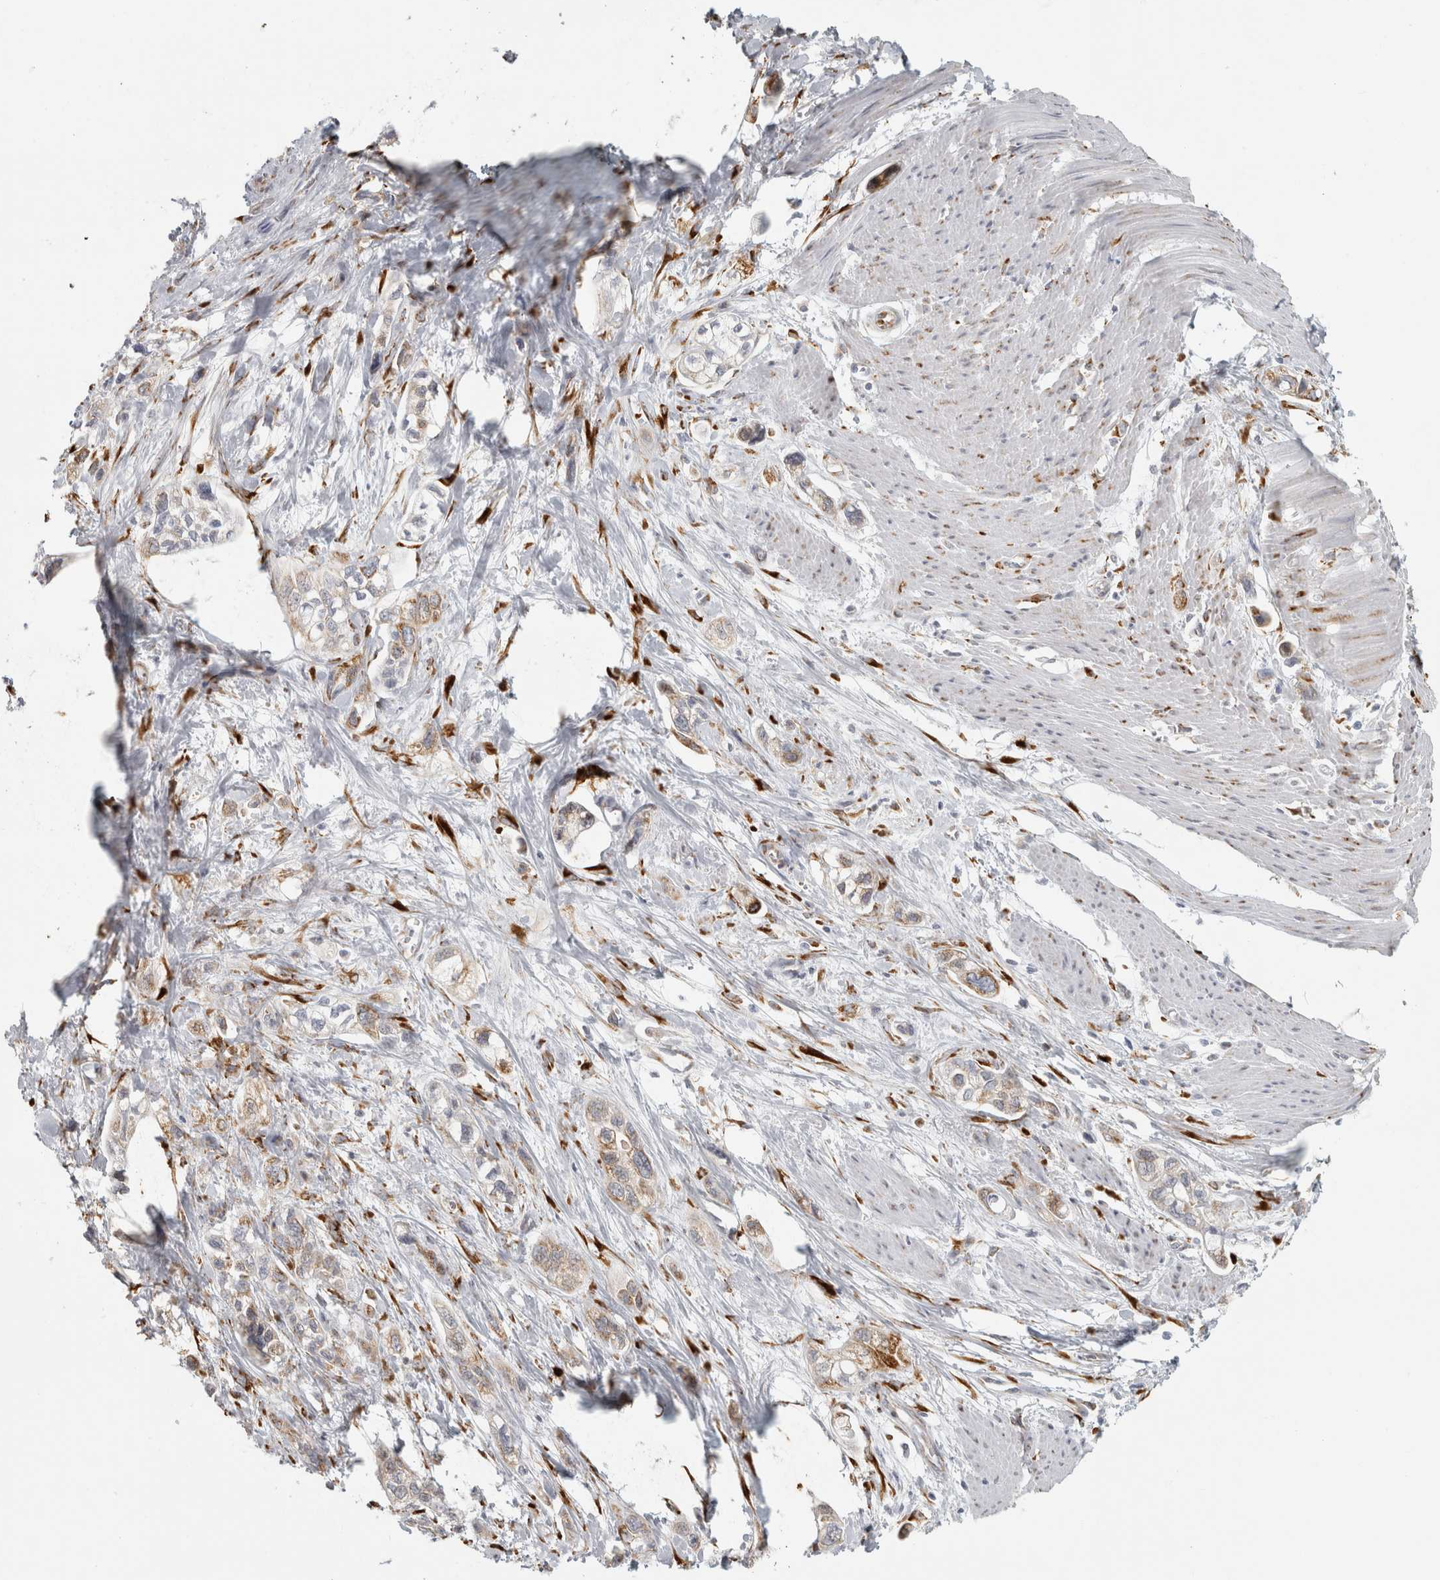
{"staining": {"intensity": "weak", "quantity": ">75%", "location": "cytoplasmic/membranous"}, "tissue": "pancreatic cancer", "cell_type": "Tumor cells", "image_type": "cancer", "snomed": [{"axis": "morphology", "description": "Adenocarcinoma, NOS"}, {"axis": "topography", "description": "Pancreas"}], "caption": "Pancreatic adenocarcinoma tissue shows weak cytoplasmic/membranous positivity in about >75% of tumor cells, visualized by immunohistochemistry.", "gene": "OSTN", "patient": {"sex": "male", "age": 74}}